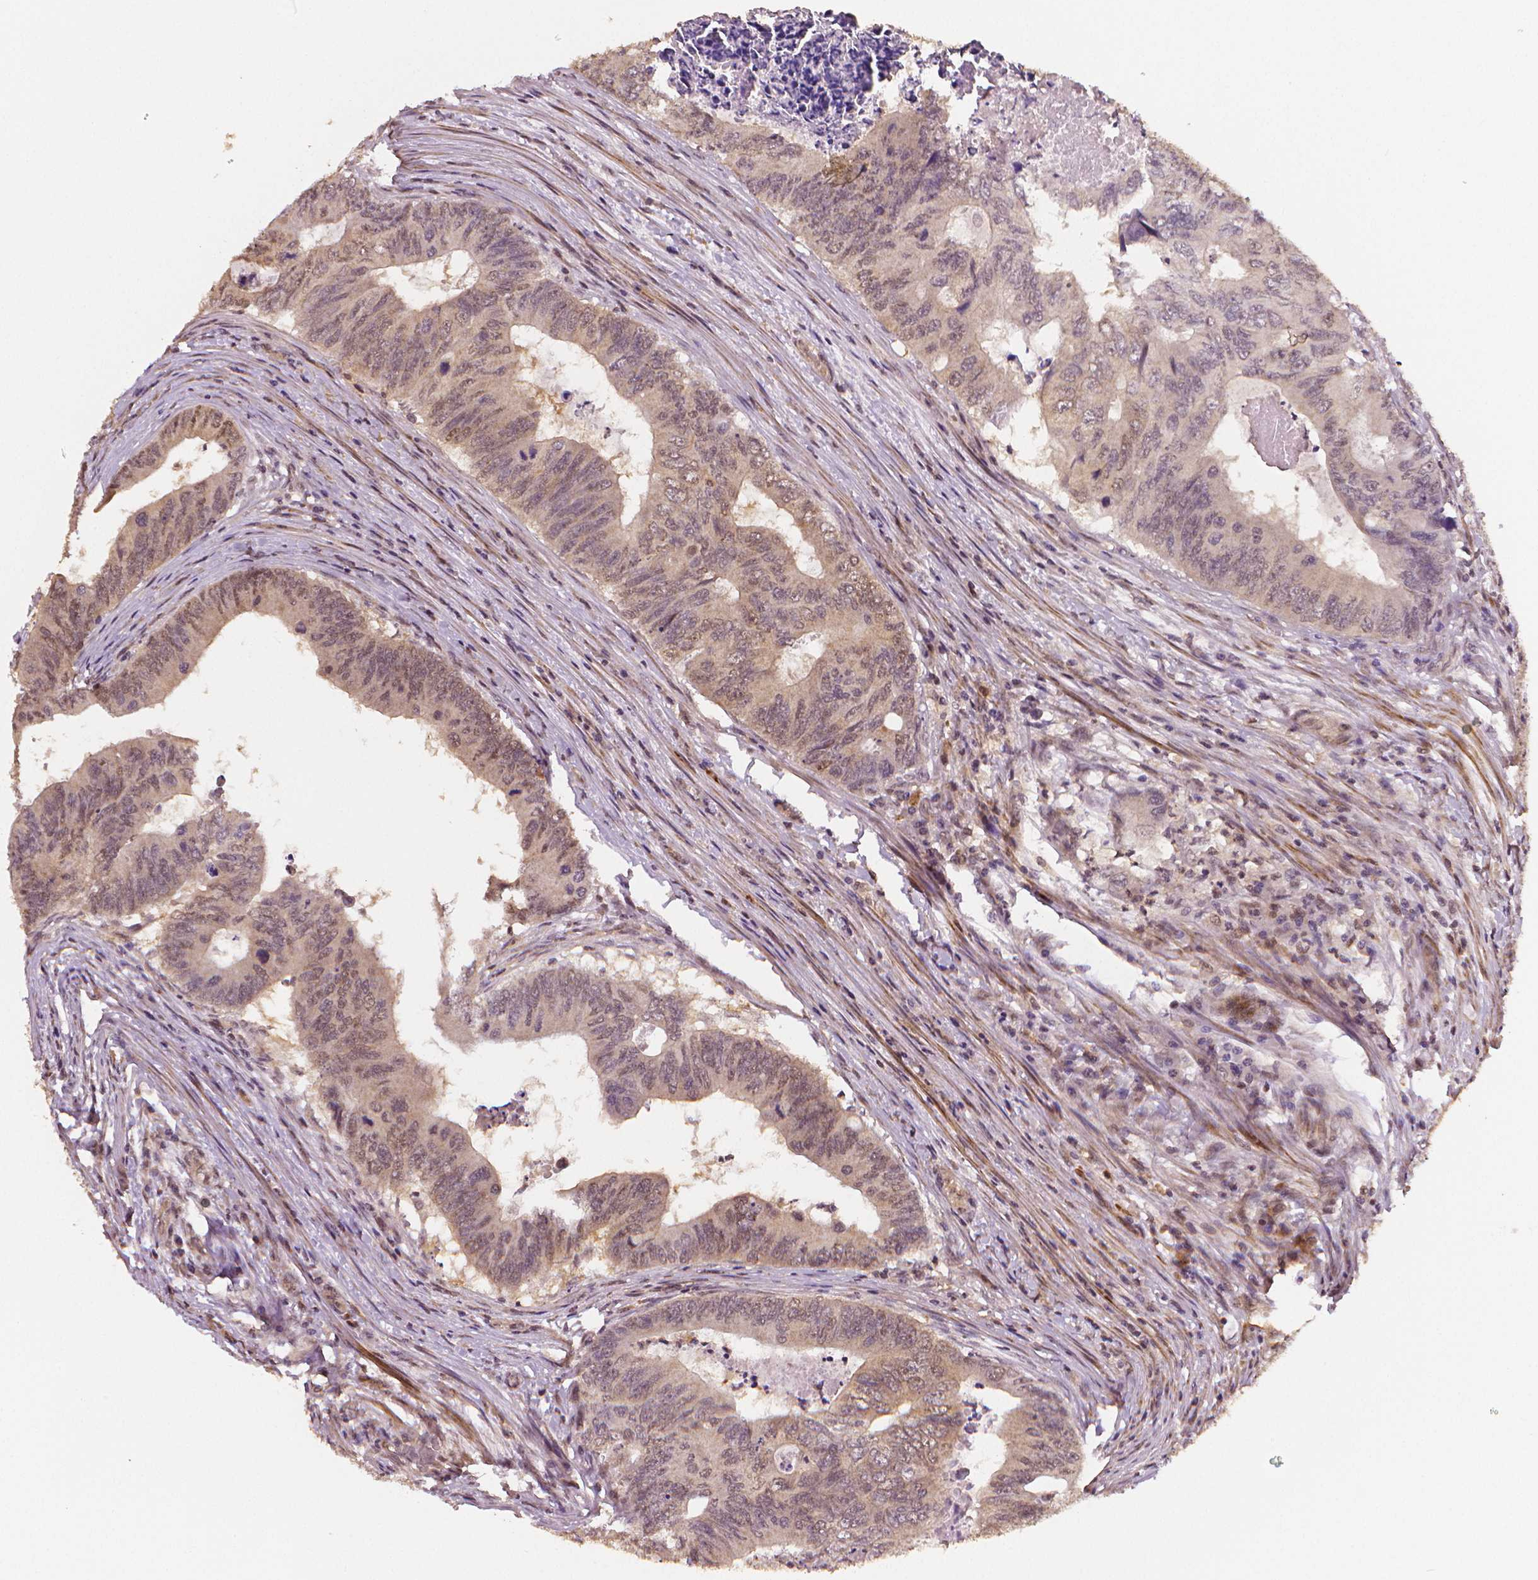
{"staining": {"intensity": "weak", "quantity": "25%-75%", "location": "cytoplasmic/membranous,nuclear"}, "tissue": "colorectal cancer", "cell_type": "Tumor cells", "image_type": "cancer", "snomed": [{"axis": "morphology", "description": "Adenocarcinoma, NOS"}, {"axis": "topography", "description": "Colon"}], "caption": "Protein expression analysis of adenocarcinoma (colorectal) shows weak cytoplasmic/membranous and nuclear staining in about 25%-75% of tumor cells.", "gene": "STAT3", "patient": {"sex": "male", "age": 53}}